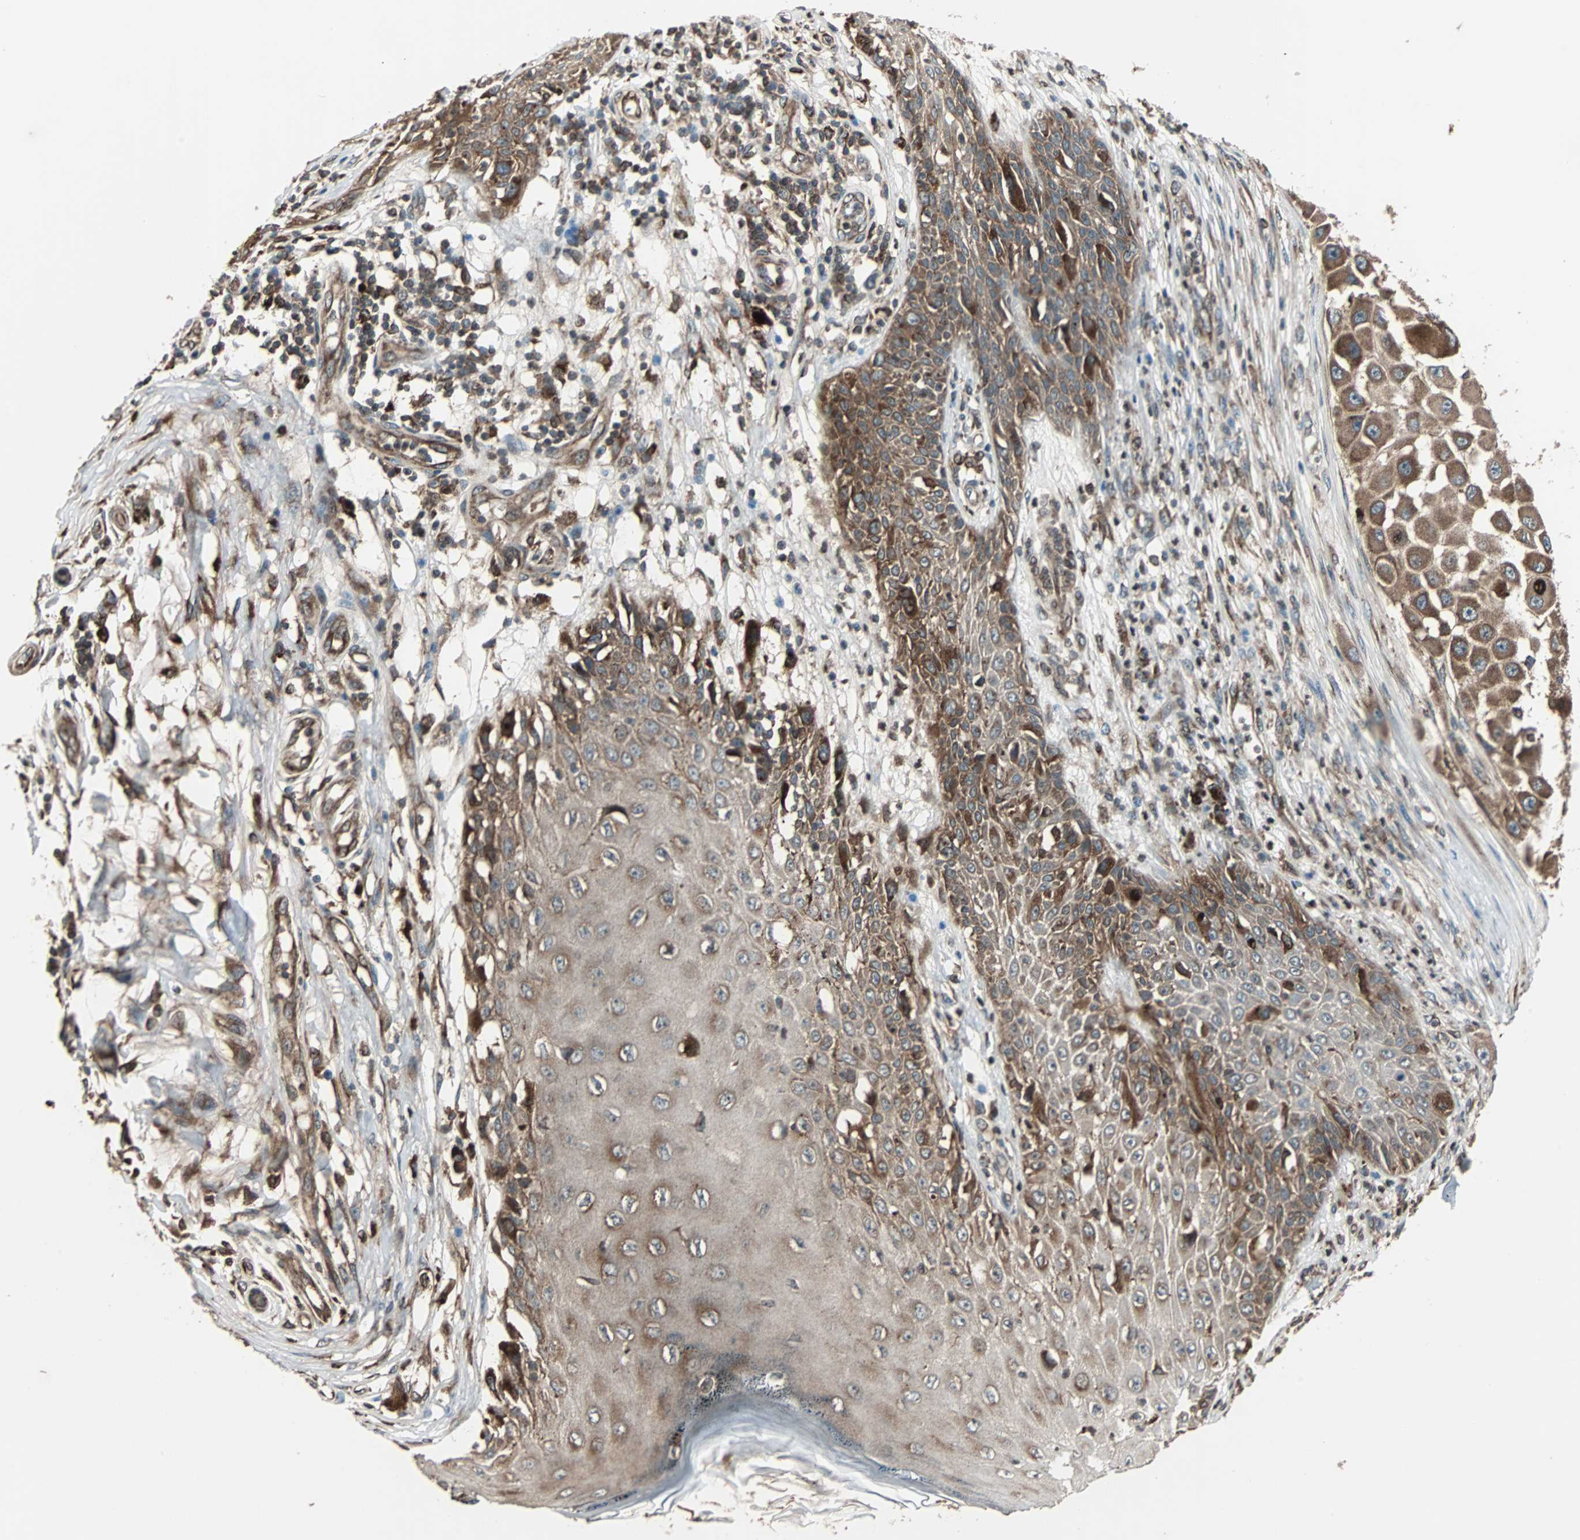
{"staining": {"intensity": "strong", "quantity": ">75%", "location": "cytoplasmic/membranous"}, "tissue": "melanoma", "cell_type": "Tumor cells", "image_type": "cancer", "snomed": [{"axis": "morphology", "description": "Malignant melanoma, NOS"}, {"axis": "topography", "description": "Skin"}], "caption": "Malignant melanoma was stained to show a protein in brown. There is high levels of strong cytoplasmic/membranous staining in approximately >75% of tumor cells. (DAB IHC, brown staining for protein, blue staining for nuclei).", "gene": "RAB7A", "patient": {"sex": "female", "age": 81}}